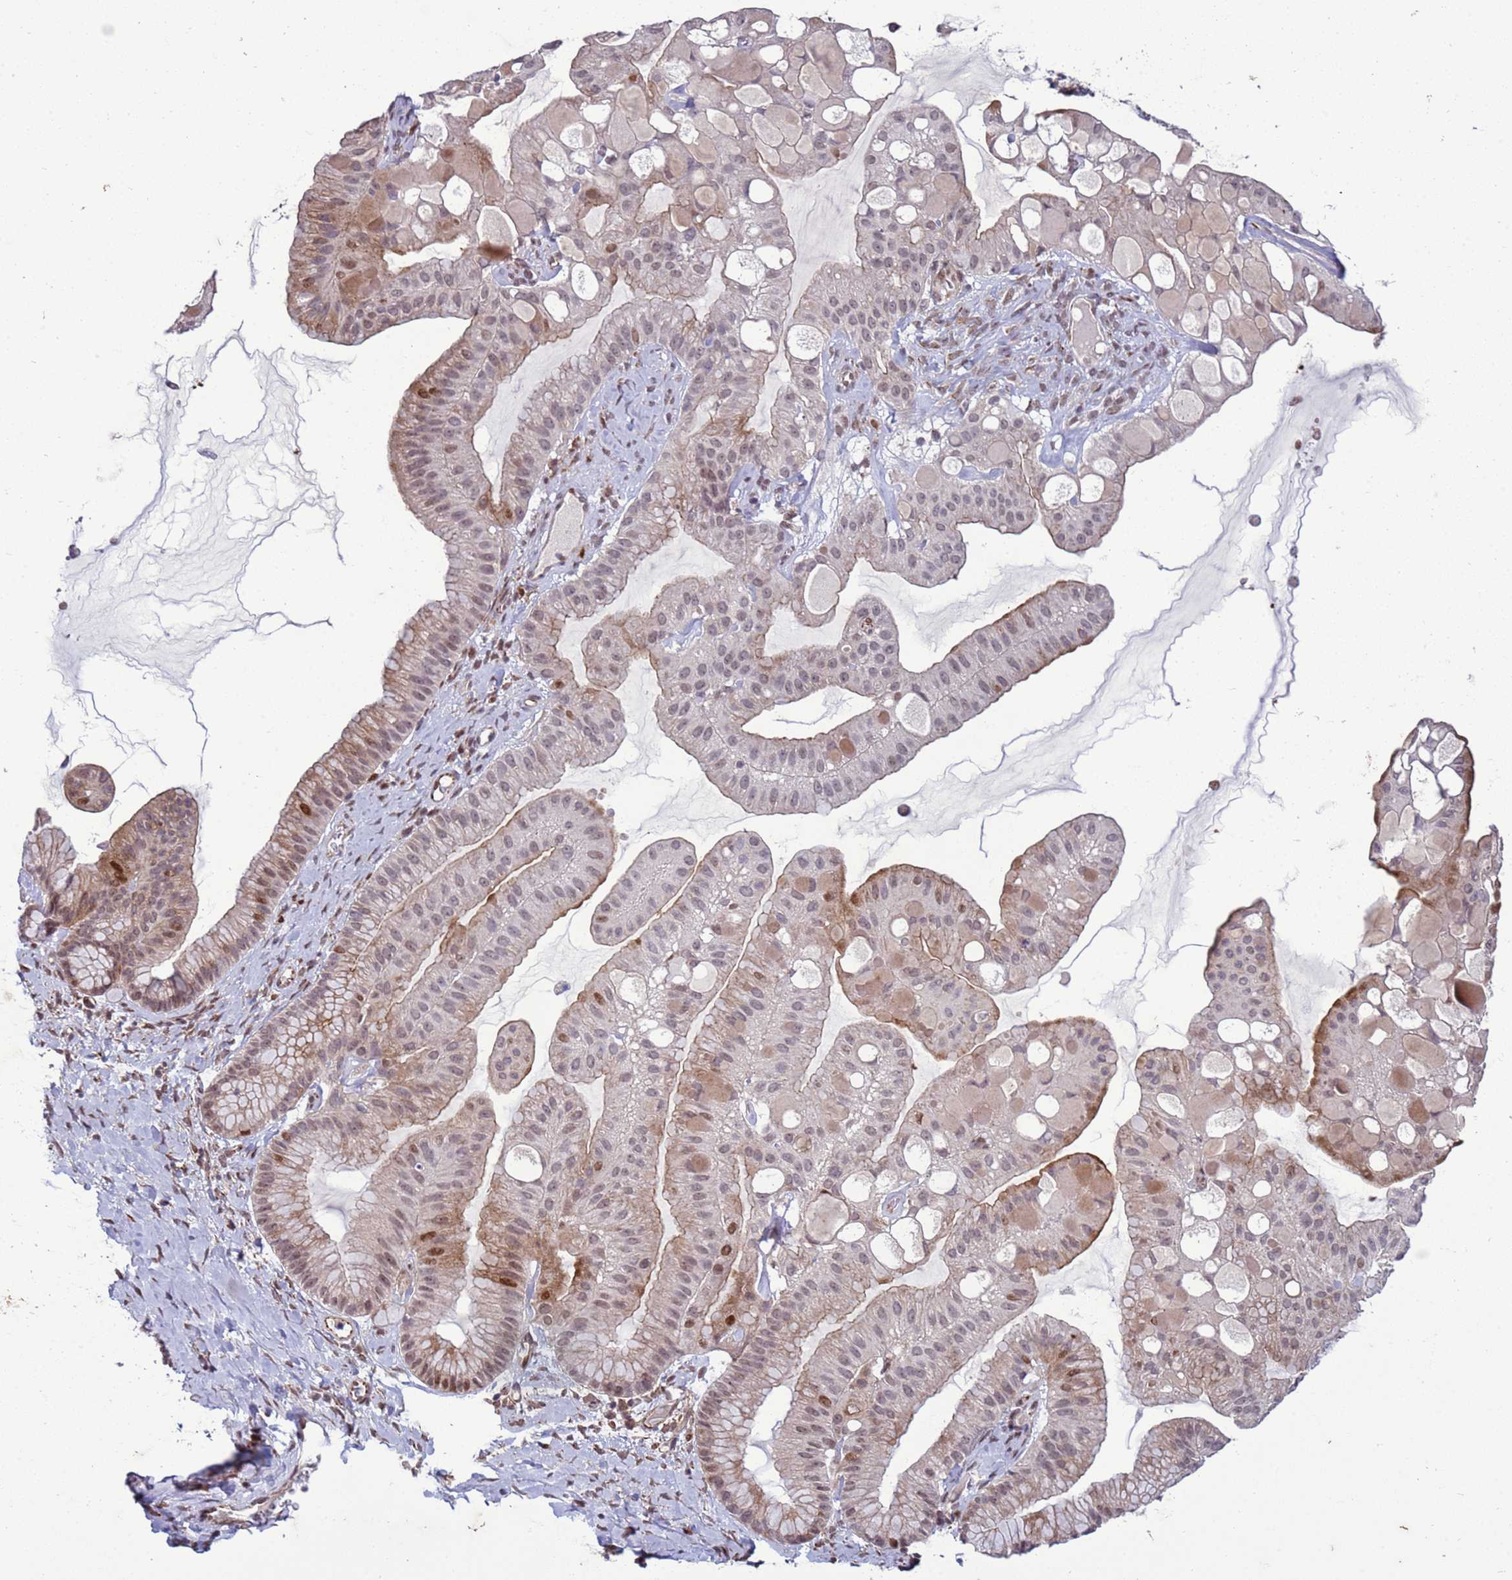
{"staining": {"intensity": "moderate", "quantity": "<25%", "location": "nuclear"}, "tissue": "ovarian cancer", "cell_type": "Tumor cells", "image_type": "cancer", "snomed": [{"axis": "morphology", "description": "Cystadenocarcinoma, mucinous, NOS"}, {"axis": "topography", "description": "Ovary"}], "caption": "Immunohistochemical staining of mucinous cystadenocarcinoma (ovarian) shows low levels of moderate nuclear protein positivity in approximately <25% of tumor cells. (IHC, brightfield microscopy, high magnification).", "gene": "SHC3", "patient": {"sex": "female", "age": 61}}